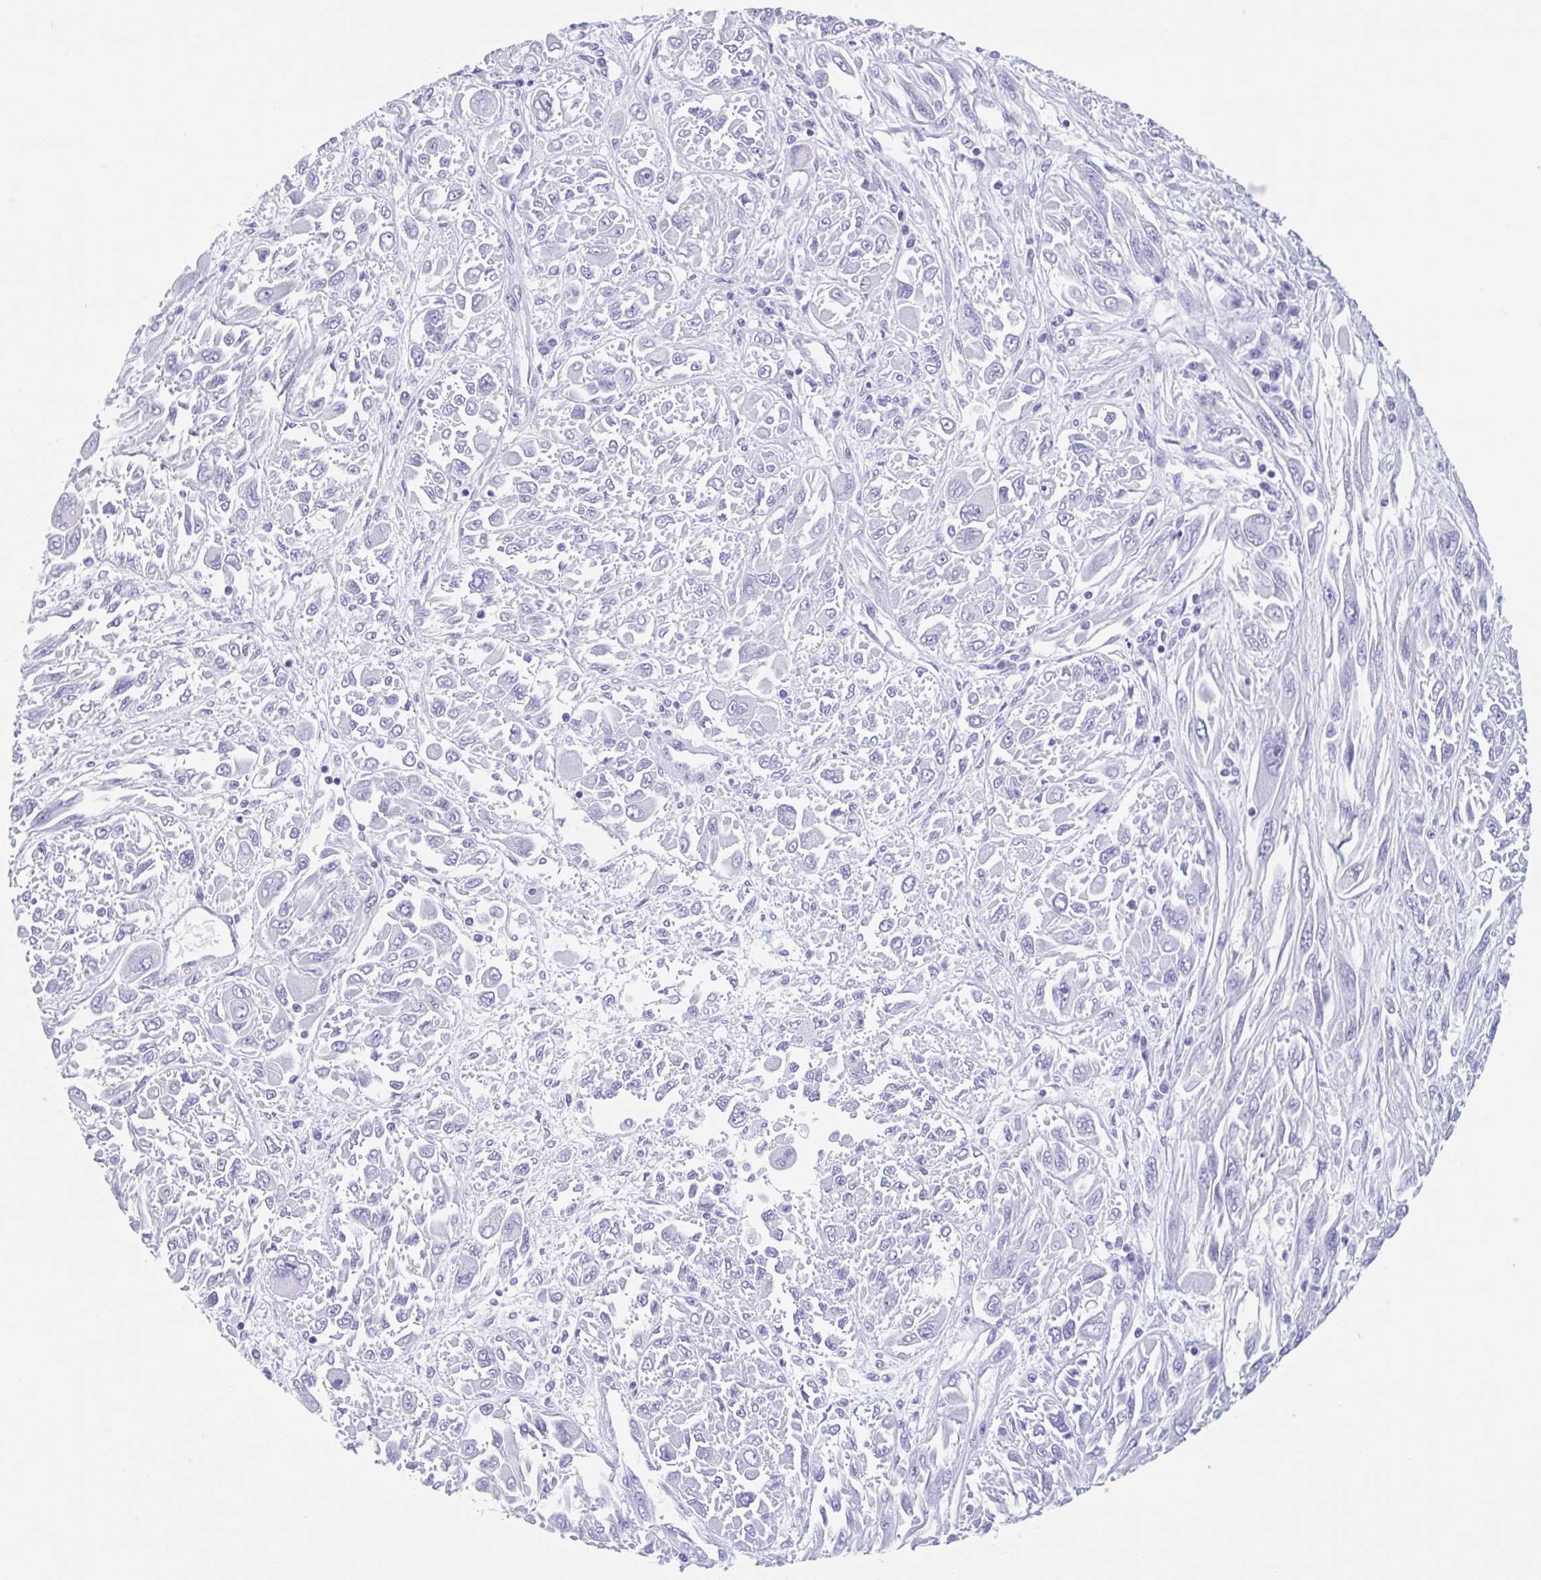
{"staining": {"intensity": "negative", "quantity": "none", "location": "none"}, "tissue": "melanoma", "cell_type": "Tumor cells", "image_type": "cancer", "snomed": [{"axis": "morphology", "description": "Malignant melanoma, NOS"}, {"axis": "topography", "description": "Skin"}], "caption": "Immunohistochemical staining of melanoma displays no significant positivity in tumor cells. (DAB (3,3'-diaminobenzidine) immunohistochemistry (IHC), high magnification).", "gene": "CPTP", "patient": {"sex": "female", "age": 91}}